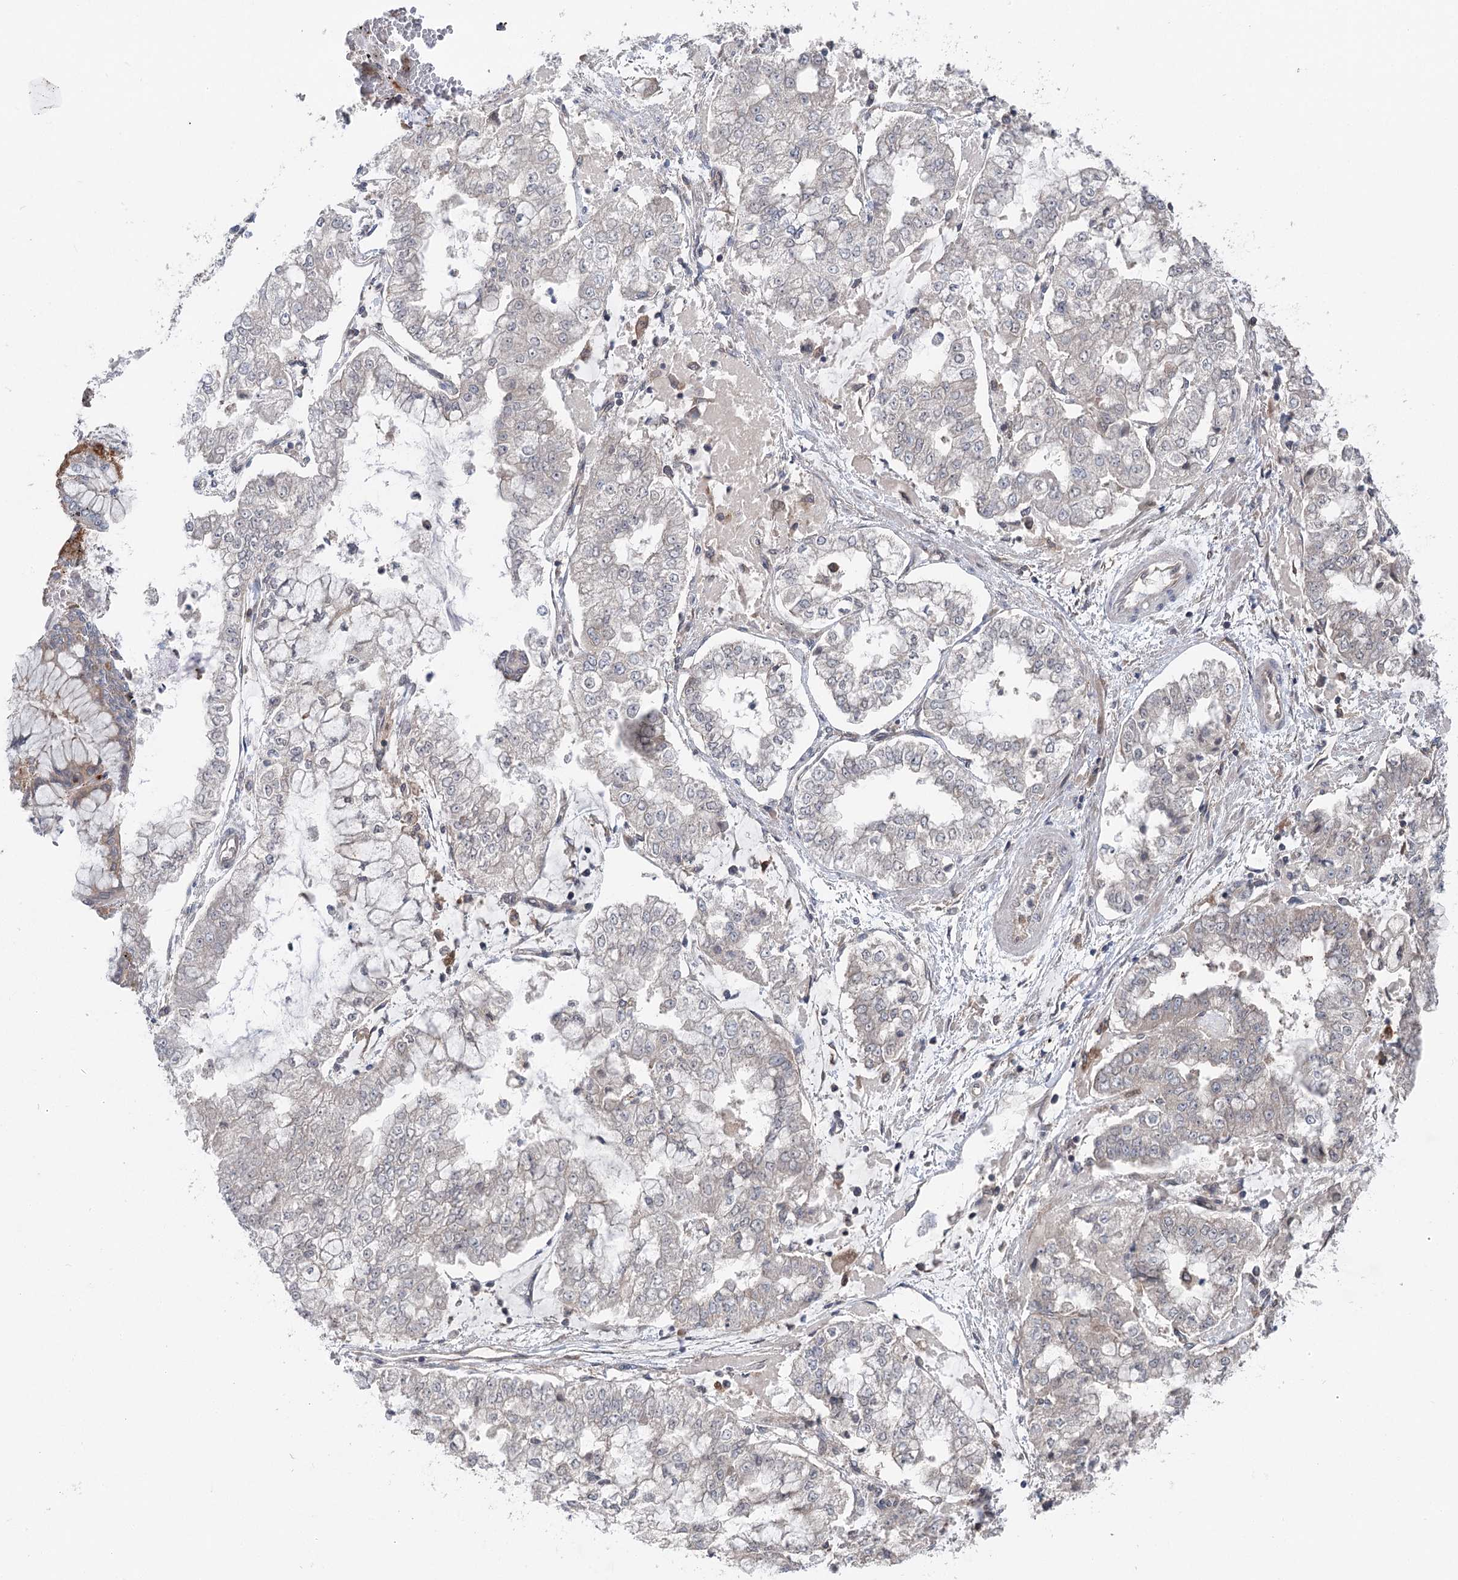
{"staining": {"intensity": "negative", "quantity": "none", "location": "none"}, "tissue": "stomach cancer", "cell_type": "Tumor cells", "image_type": "cancer", "snomed": [{"axis": "morphology", "description": "Adenocarcinoma, NOS"}, {"axis": "topography", "description": "Stomach"}], "caption": "Immunohistochemistry (IHC) of human adenocarcinoma (stomach) exhibits no expression in tumor cells.", "gene": "PPP1R21", "patient": {"sex": "male", "age": 76}}